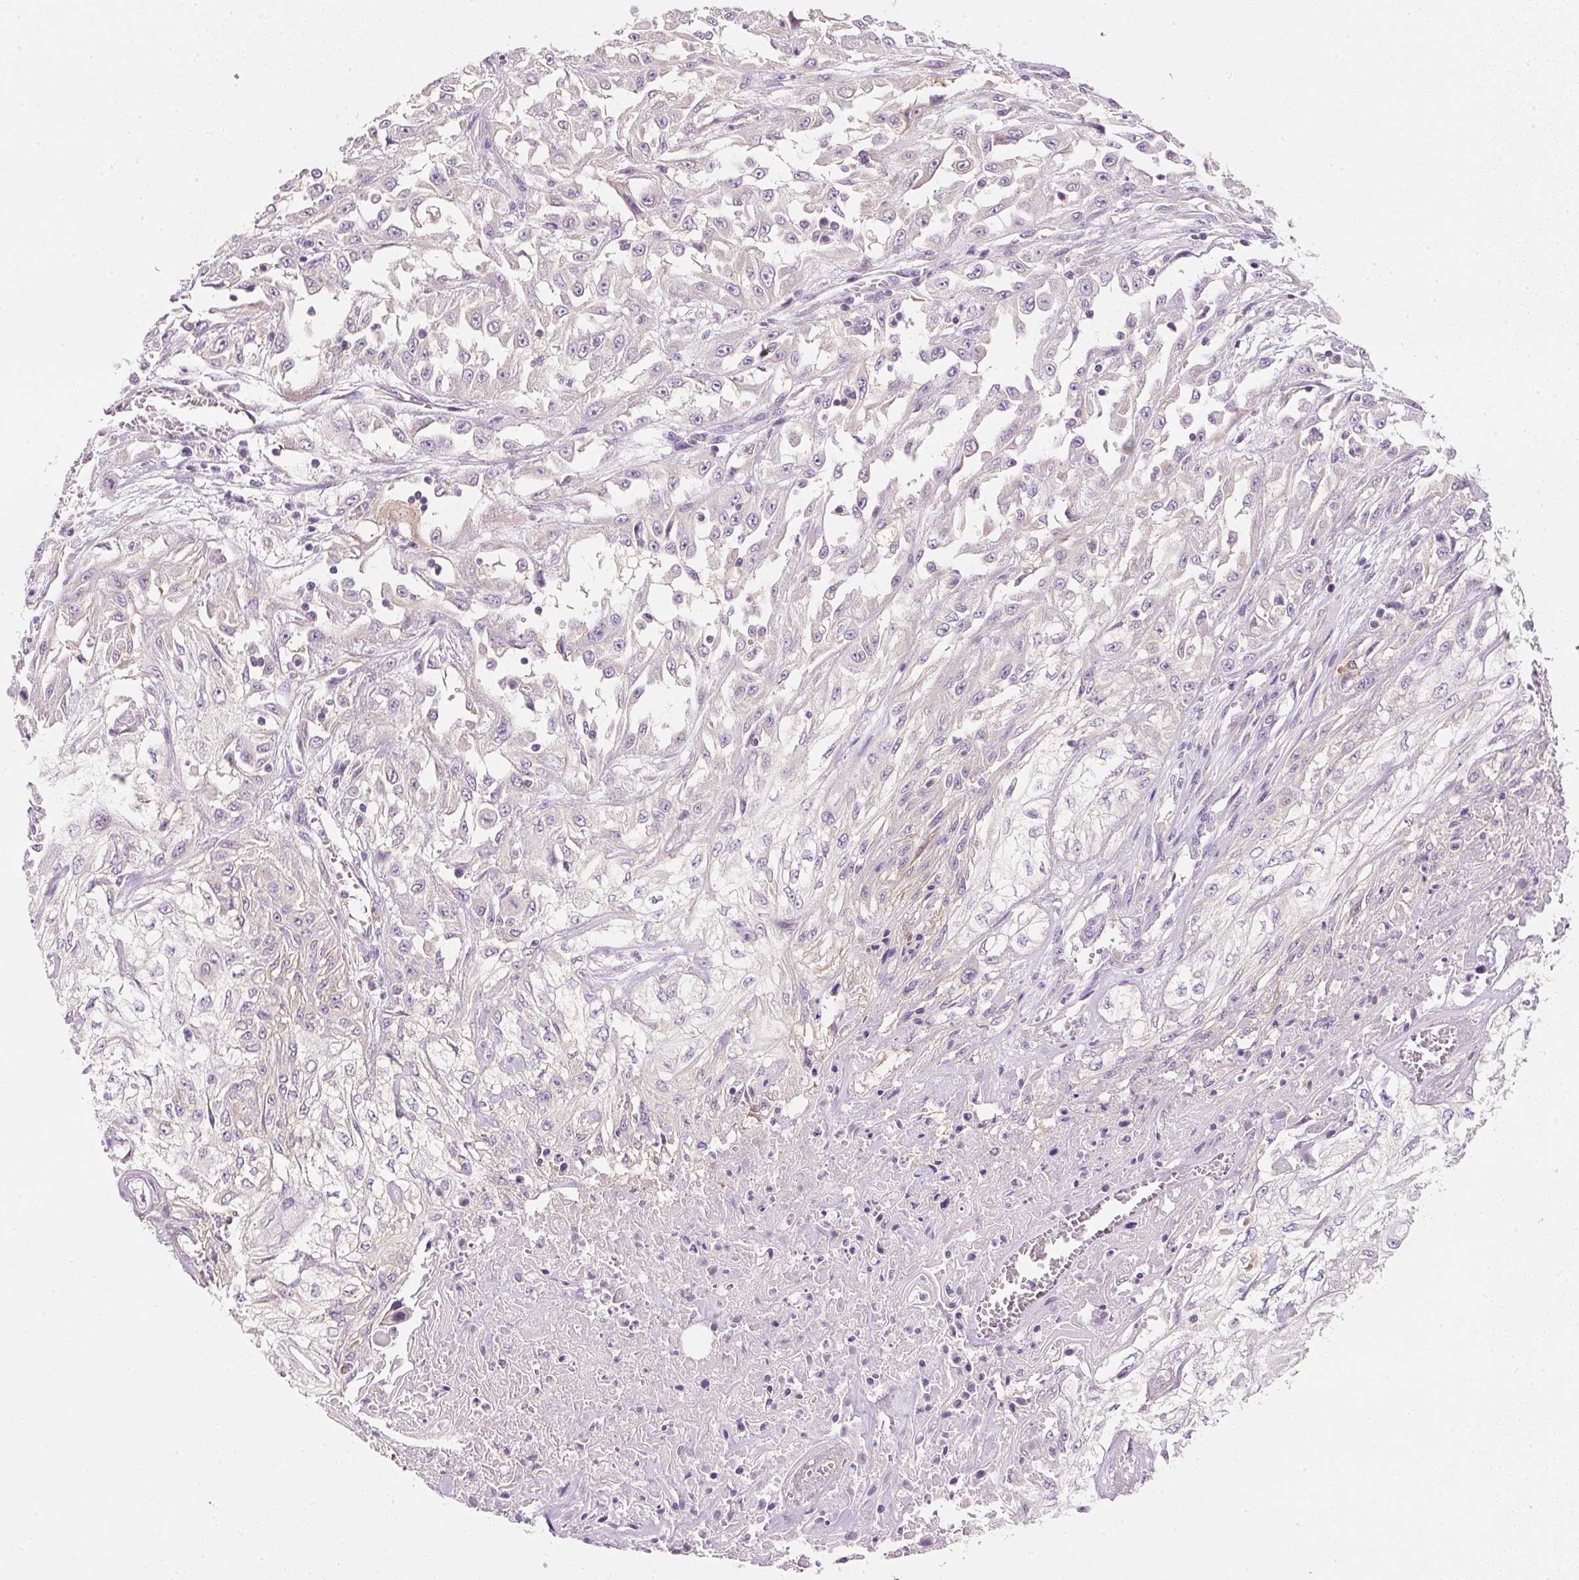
{"staining": {"intensity": "negative", "quantity": "none", "location": "none"}, "tissue": "skin cancer", "cell_type": "Tumor cells", "image_type": "cancer", "snomed": [{"axis": "morphology", "description": "Squamous cell carcinoma, NOS"}, {"axis": "morphology", "description": "Squamous cell carcinoma, metastatic, NOS"}, {"axis": "topography", "description": "Skin"}, {"axis": "topography", "description": "Lymph node"}], "caption": "Skin metastatic squamous cell carcinoma was stained to show a protein in brown. There is no significant expression in tumor cells.", "gene": "RNF167", "patient": {"sex": "male", "age": 75}}